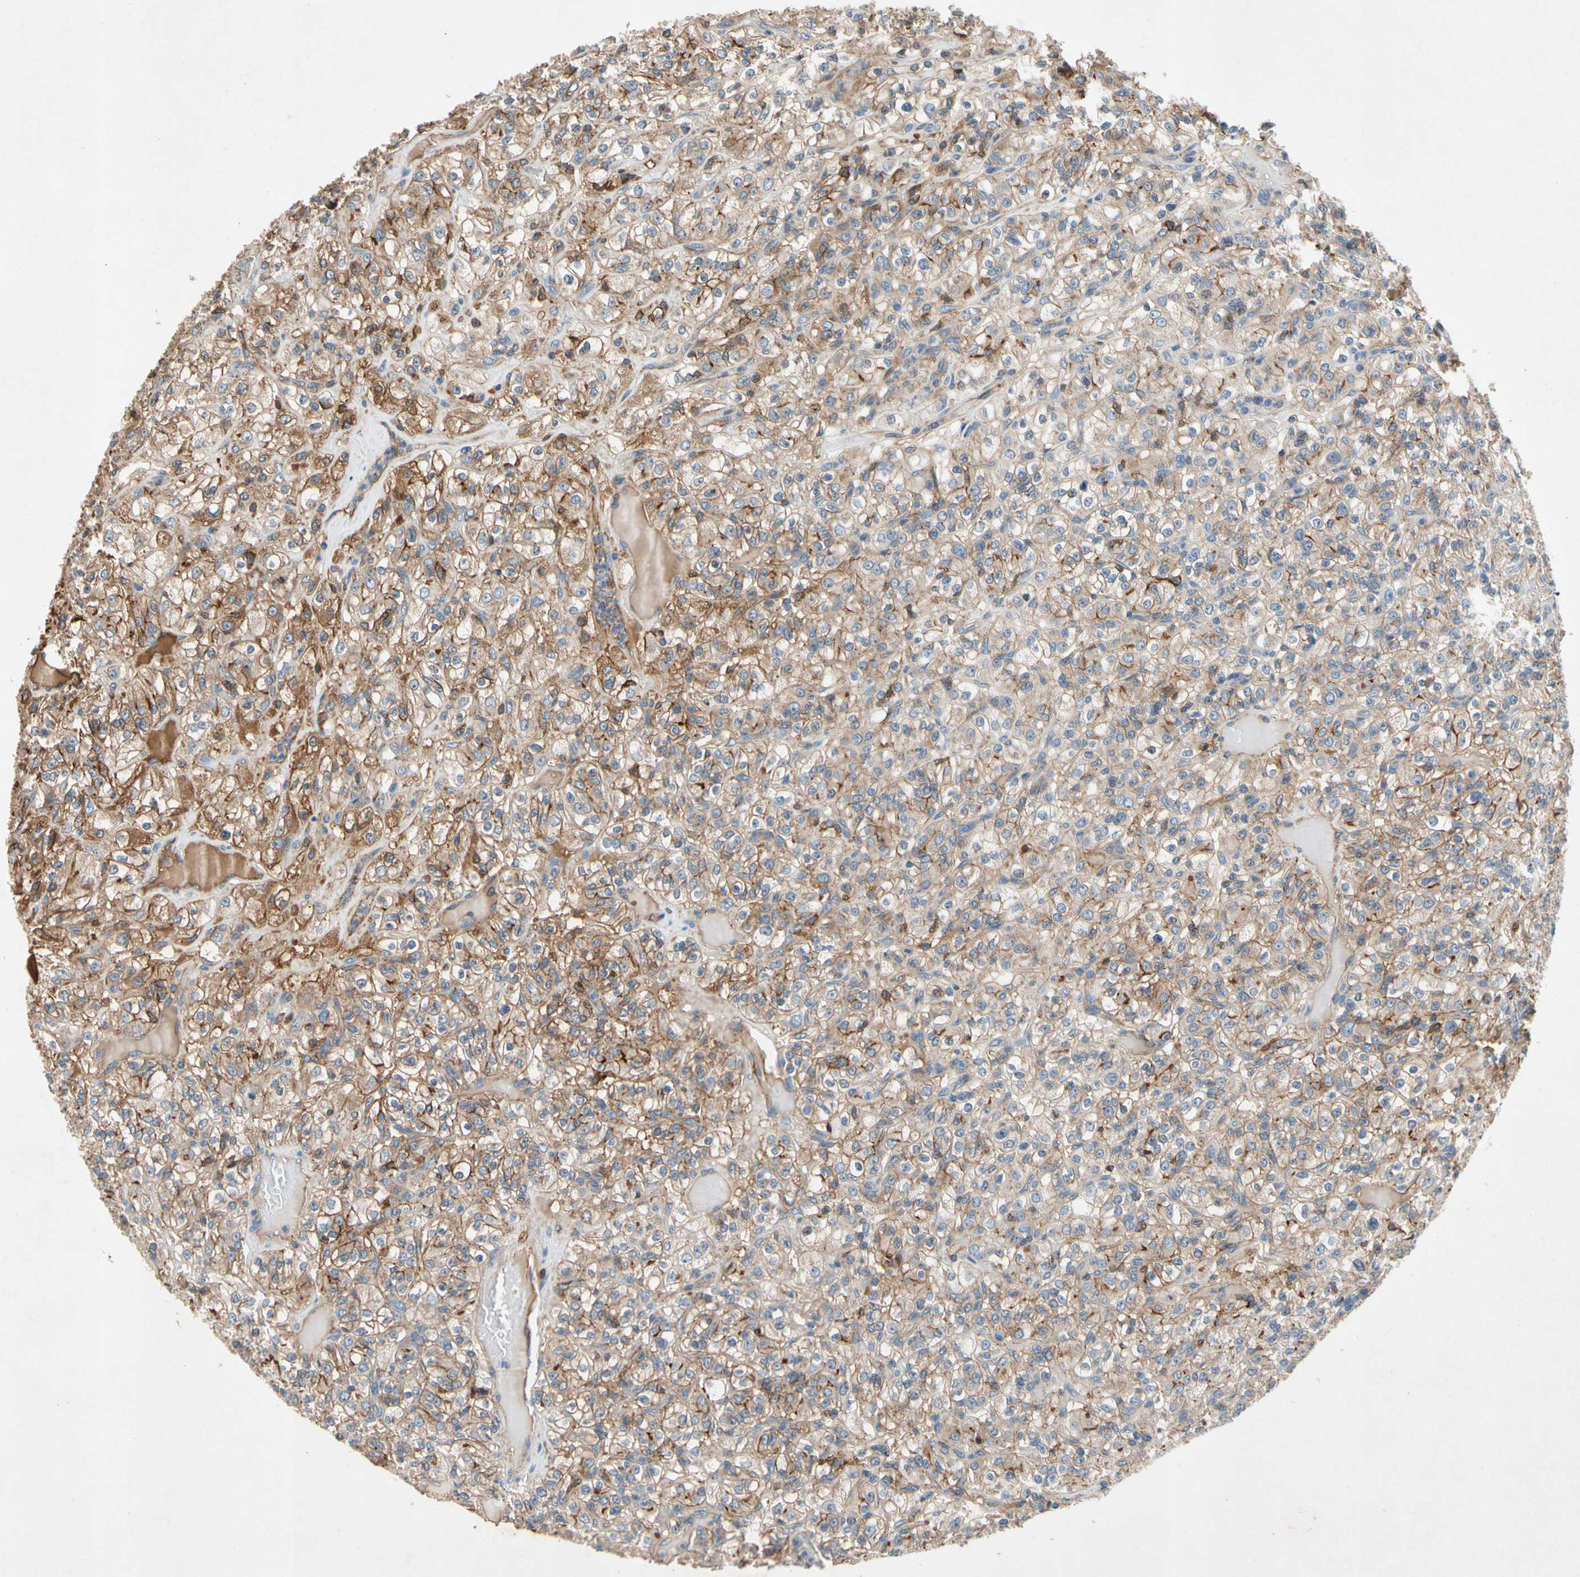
{"staining": {"intensity": "moderate", "quantity": ">75%", "location": "cytoplasmic/membranous"}, "tissue": "renal cancer", "cell_type": "Tumor cells", "image_type": "cancer", "snomed": [{"axis": "morphology", "description": "Normal tissue, NOS"}, {"axis": "morphology", "description": "Adenocarcinoma, NOS"}, {"axis": "topography", "description": "Kidney"}], "caption": "Immunohistochemical staining of renal cancer (adenocarcinoma) displays medium levels of moderate cytoplasmic/membranous expression in approximately >75% of tumor cells. The protein is stained brown, and the nuclei are stained in blue (DAB IHC with brightfield microscopy, high magnification).", "gene": "NDFIP2", "patient": {"sex": "female", "age": 72}}